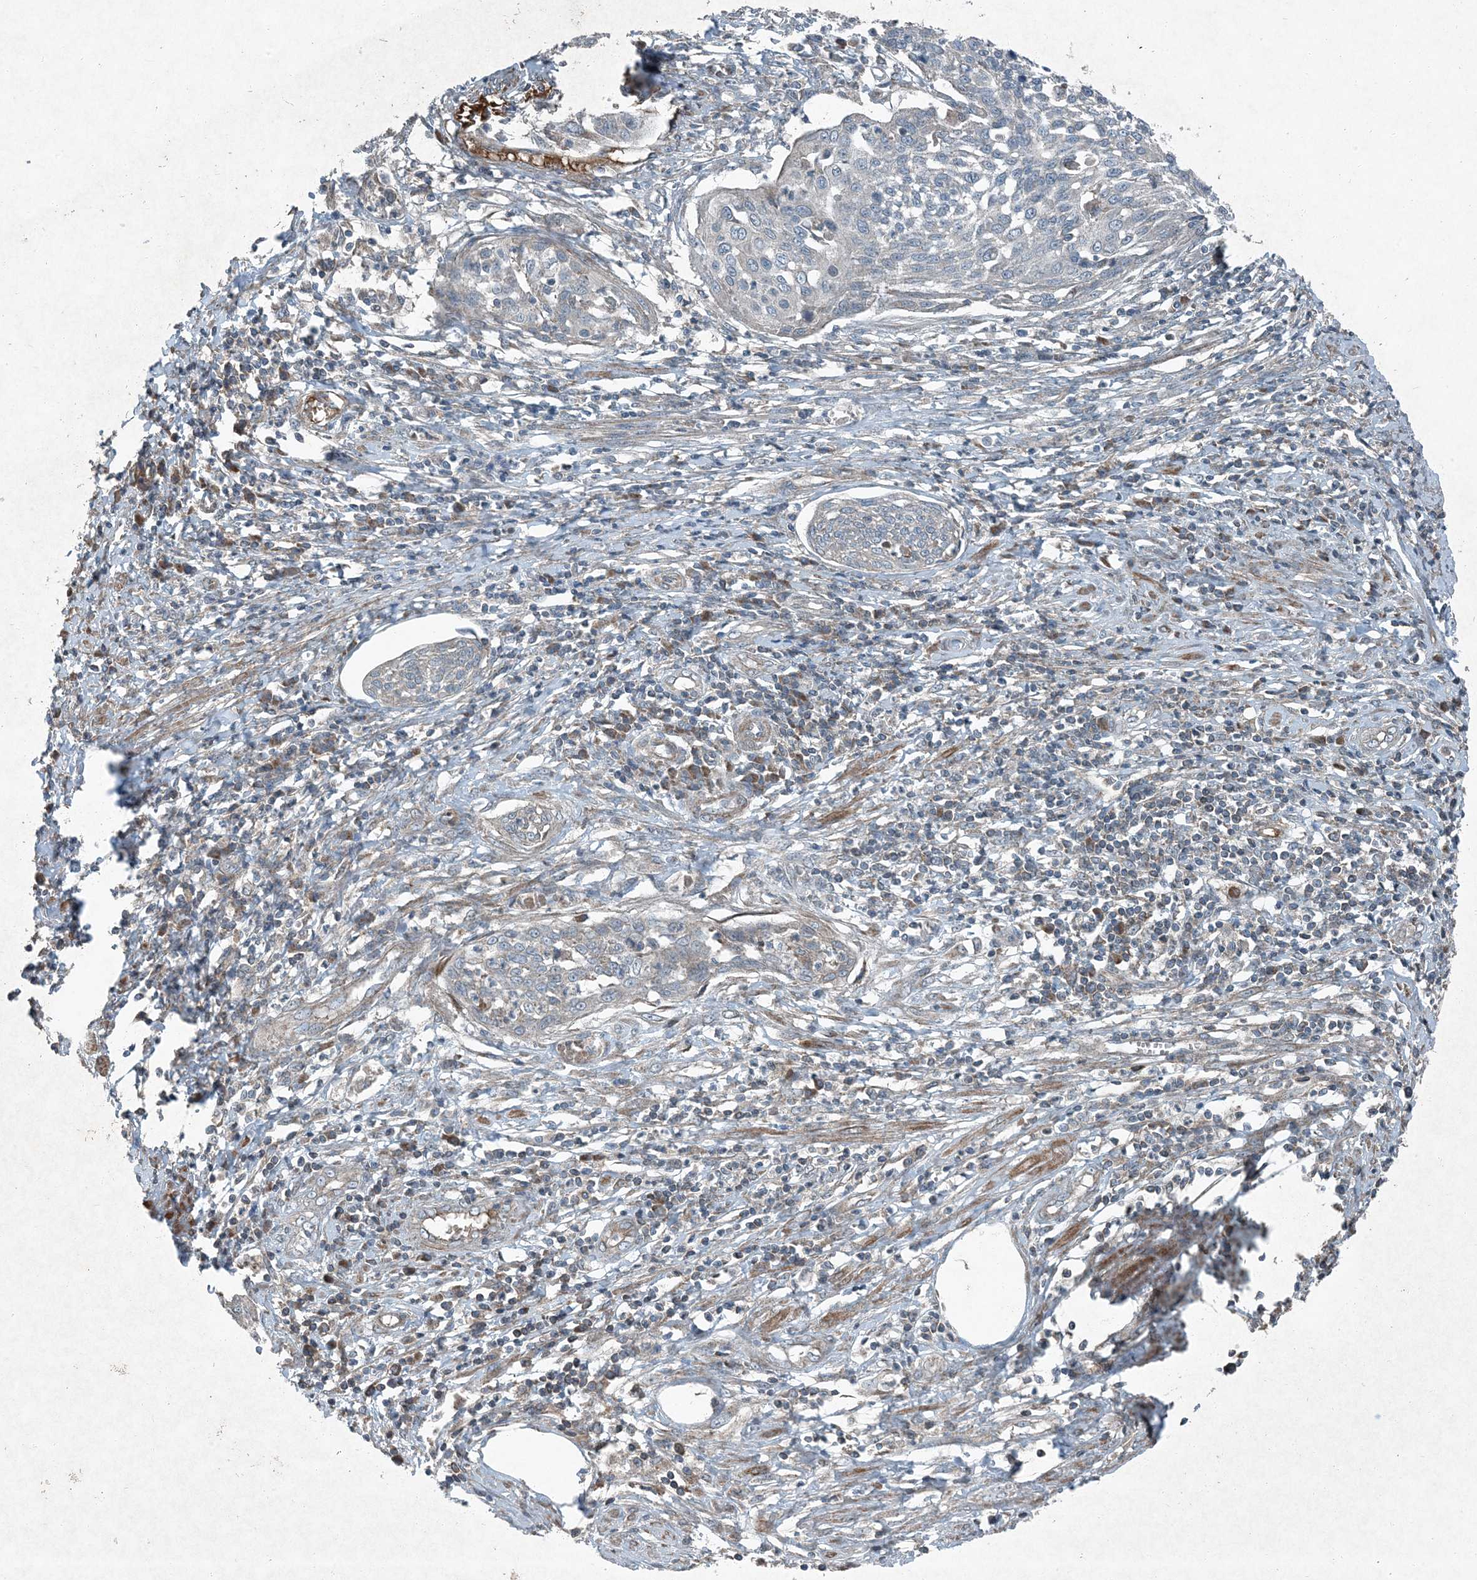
{"staining": {"intensity": "negative", "quantity": "none", "location": "none"}, "tissue": "cervical cancer", "cell_type": "Tumor cells", "image_type": "cancer", "snomed": [{"axis": "morphology", "description": "Squamous cell carcinoma, NOS"}, {"axis": "topography", "description": "Cervix"}], "caption": "Photomicrograph shows no significant protein positivity in tumor cells of cervical cancer.", "gene": "APOM", "patient": {"sex": "female", "age": 34}}